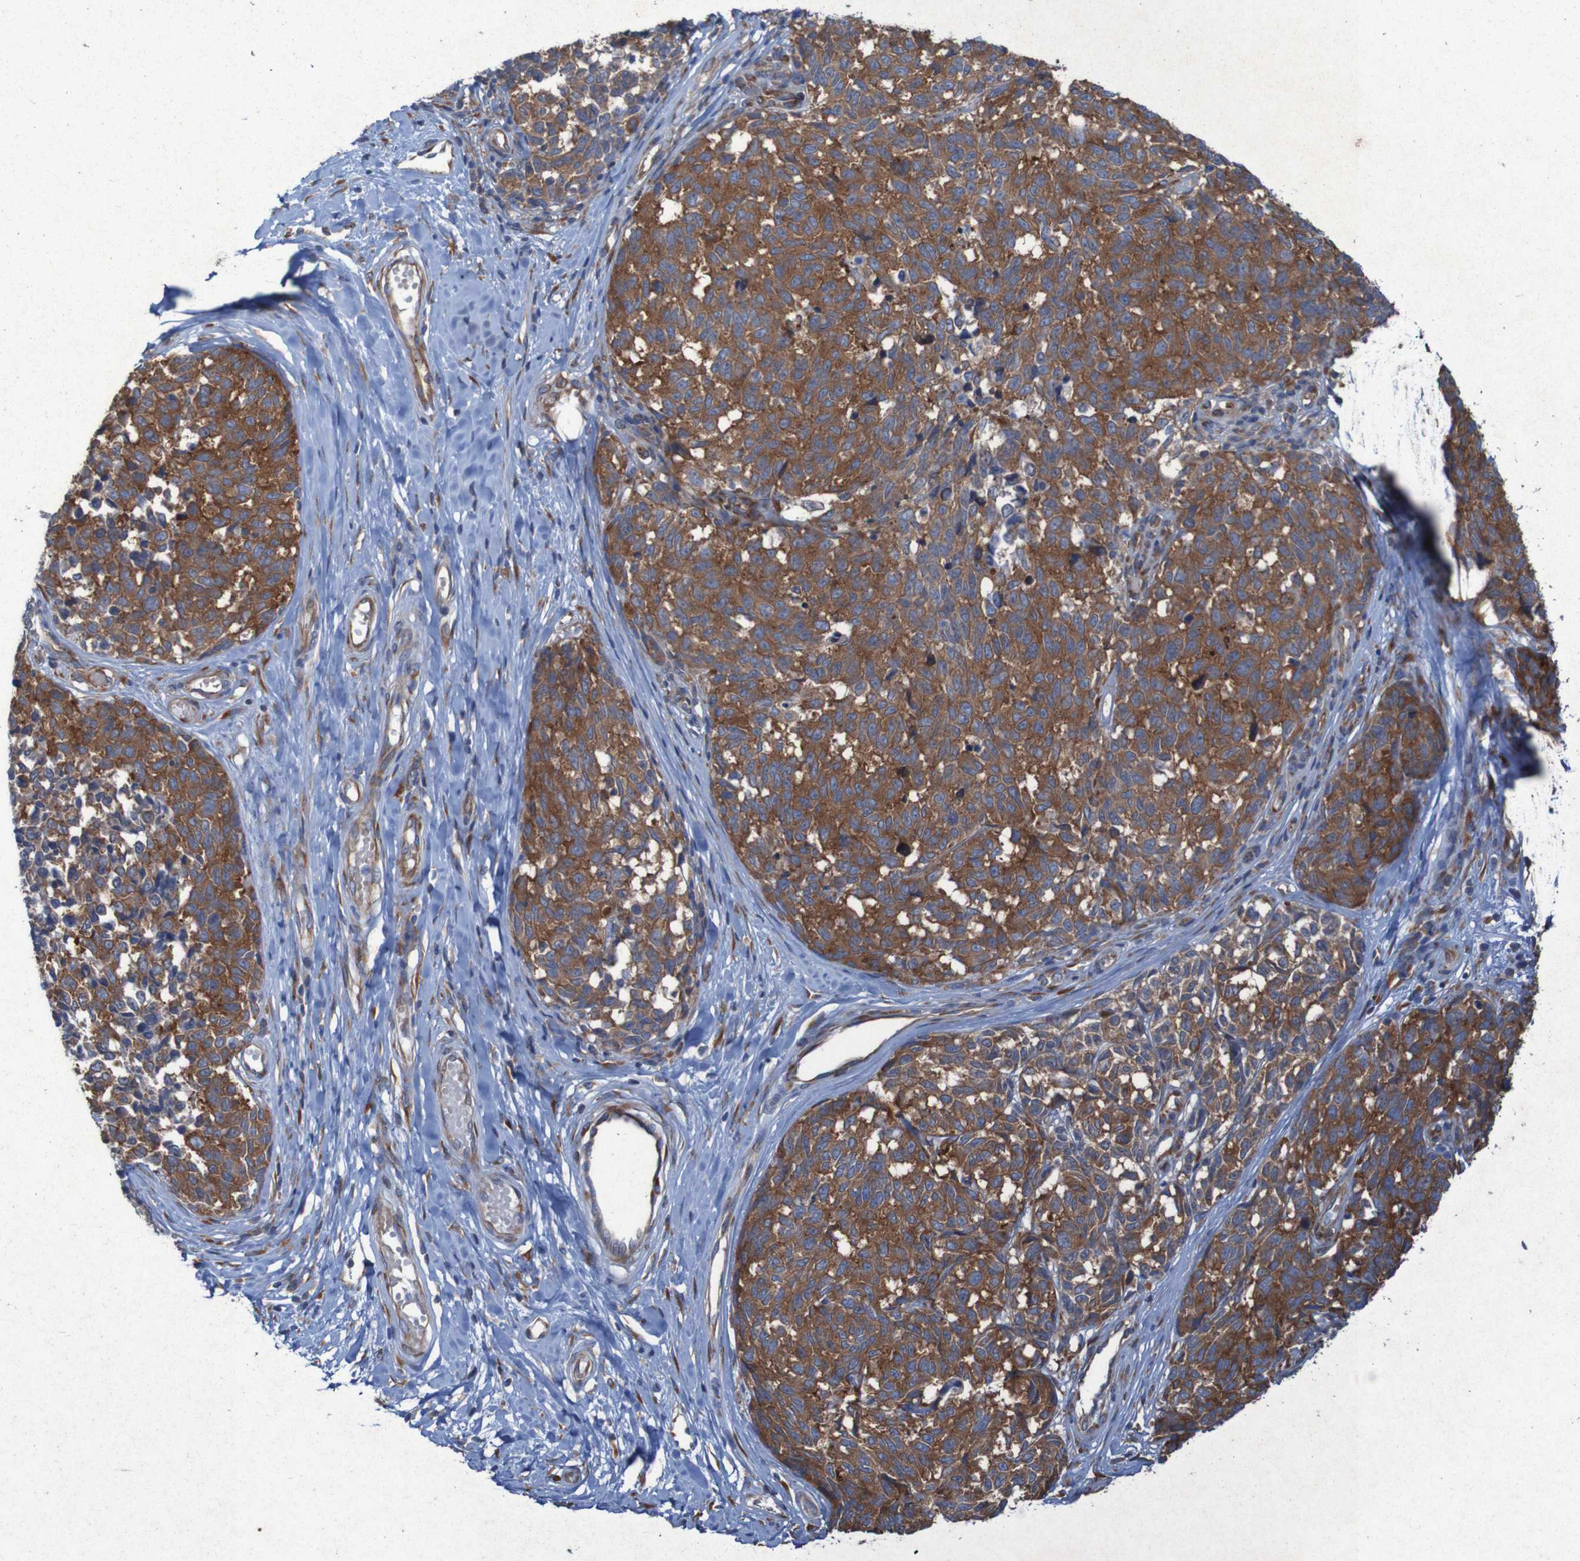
{"staining": {"intensity": "strong", "quantity": ">75%", "location": "cytoplasmic/membranous"}, "tissue": "melanoma", "cell_type": "Tumor cells", "image_type": "cancer", "snomed": [{"axis": "morphology", "description": "Malignant melanoma, NOS"}, {"axis": "topography", "description": "Skin"}], "caption": "Immunohistochemistry of human melanoma shows high levels of strong cytoplasmic/membranous expression in about >75% of tumor cells.", "gene": "RPL10", "patient": {"sex": "female", "age": 64}}